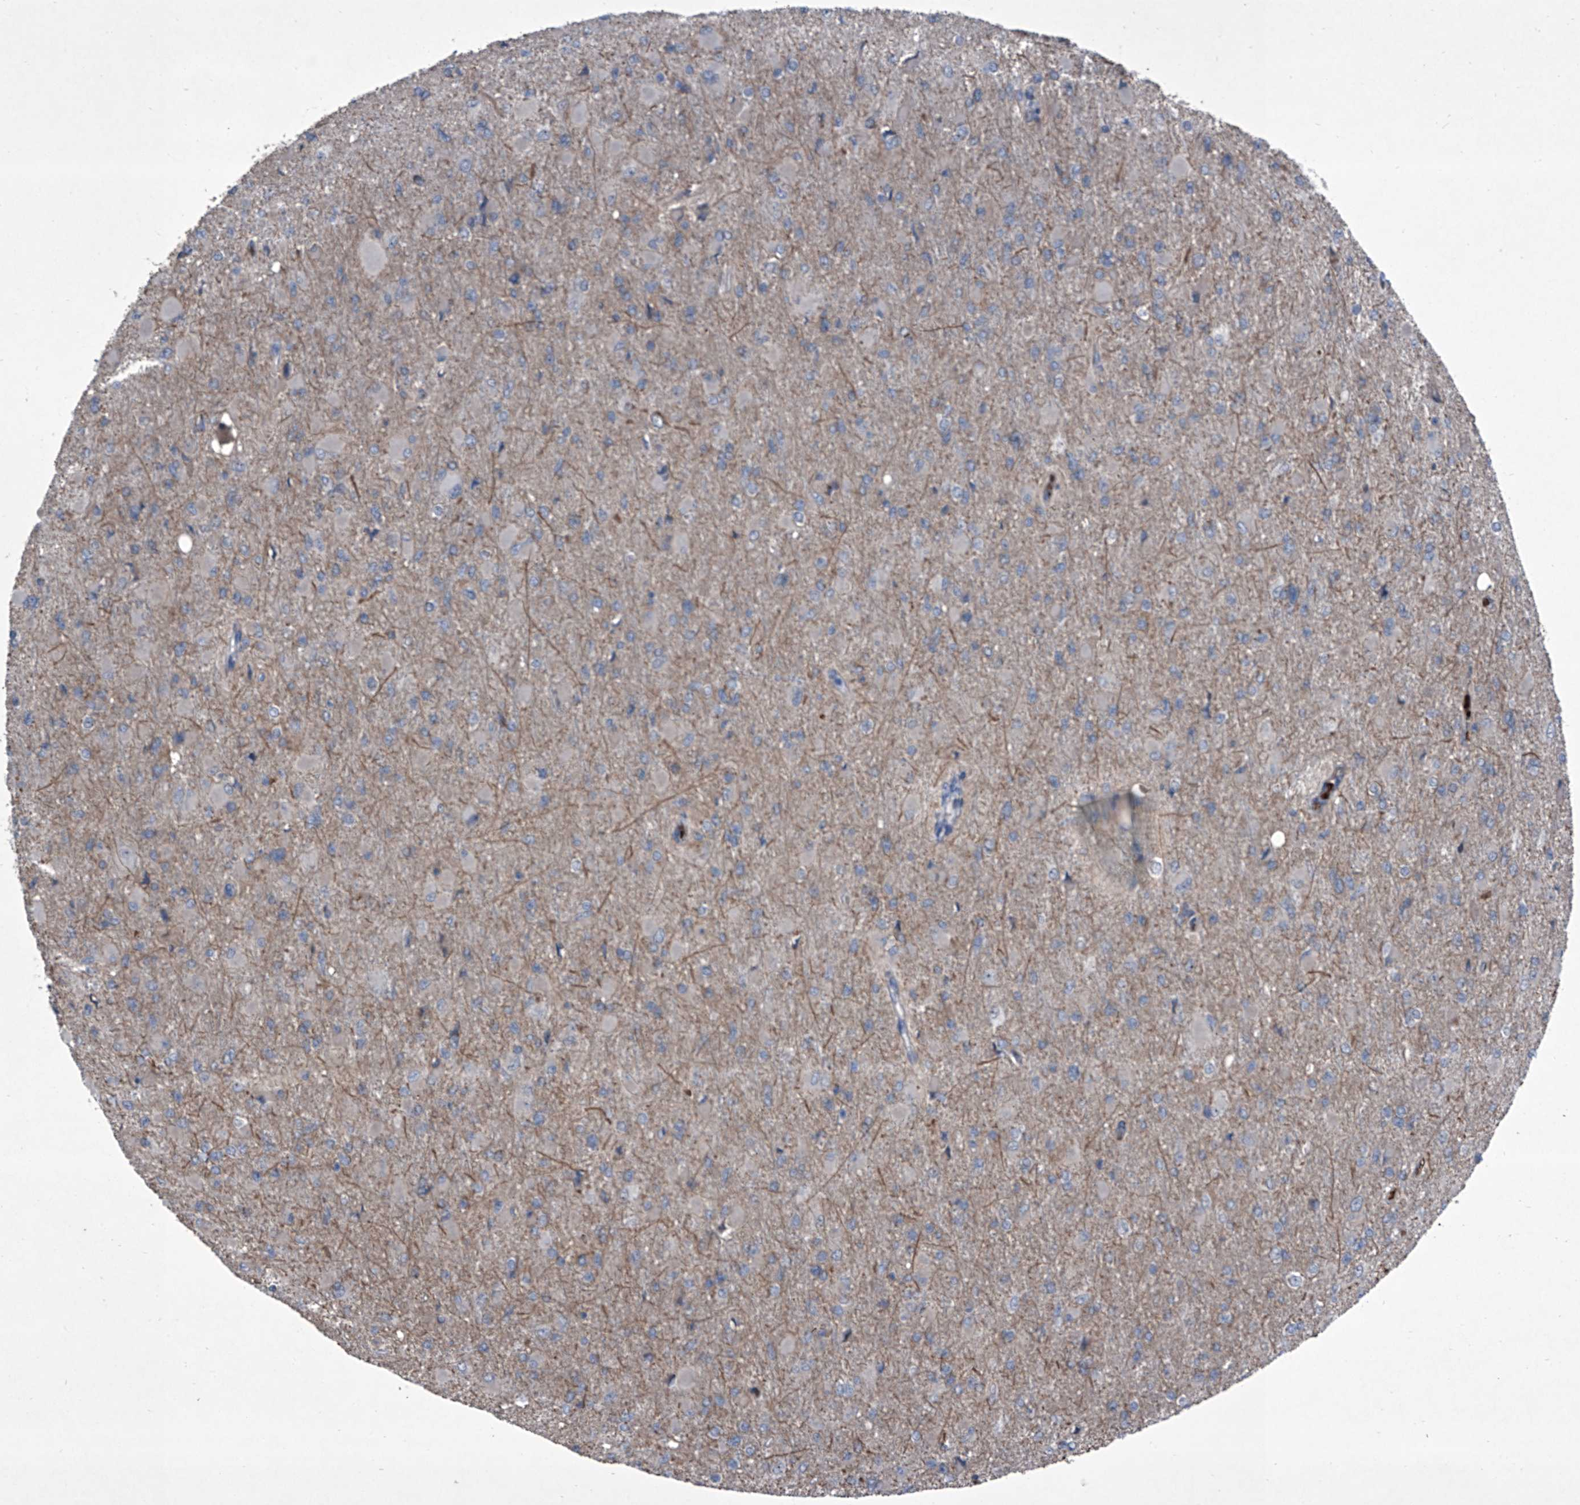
{"staining": {"intensity": "negative", "quantity": "none", "location": "none"}, "tissue": "glioma", "cell_type": "Tumor cells", "image_type": "cancer", "snomed": [{"axis": "morphology", "description": "Glioma, malignant, High grade"}, {"axis": "topography", "description": "Cerebral cortex"}], "caption": "High power microscopy photomicrograph of an IHC micrograph of malignant high-grade glioma, revealing no significant positivity in tumor cells.", "gene": "CEP85L", "patient": {"sex": "female", "age": 36}}